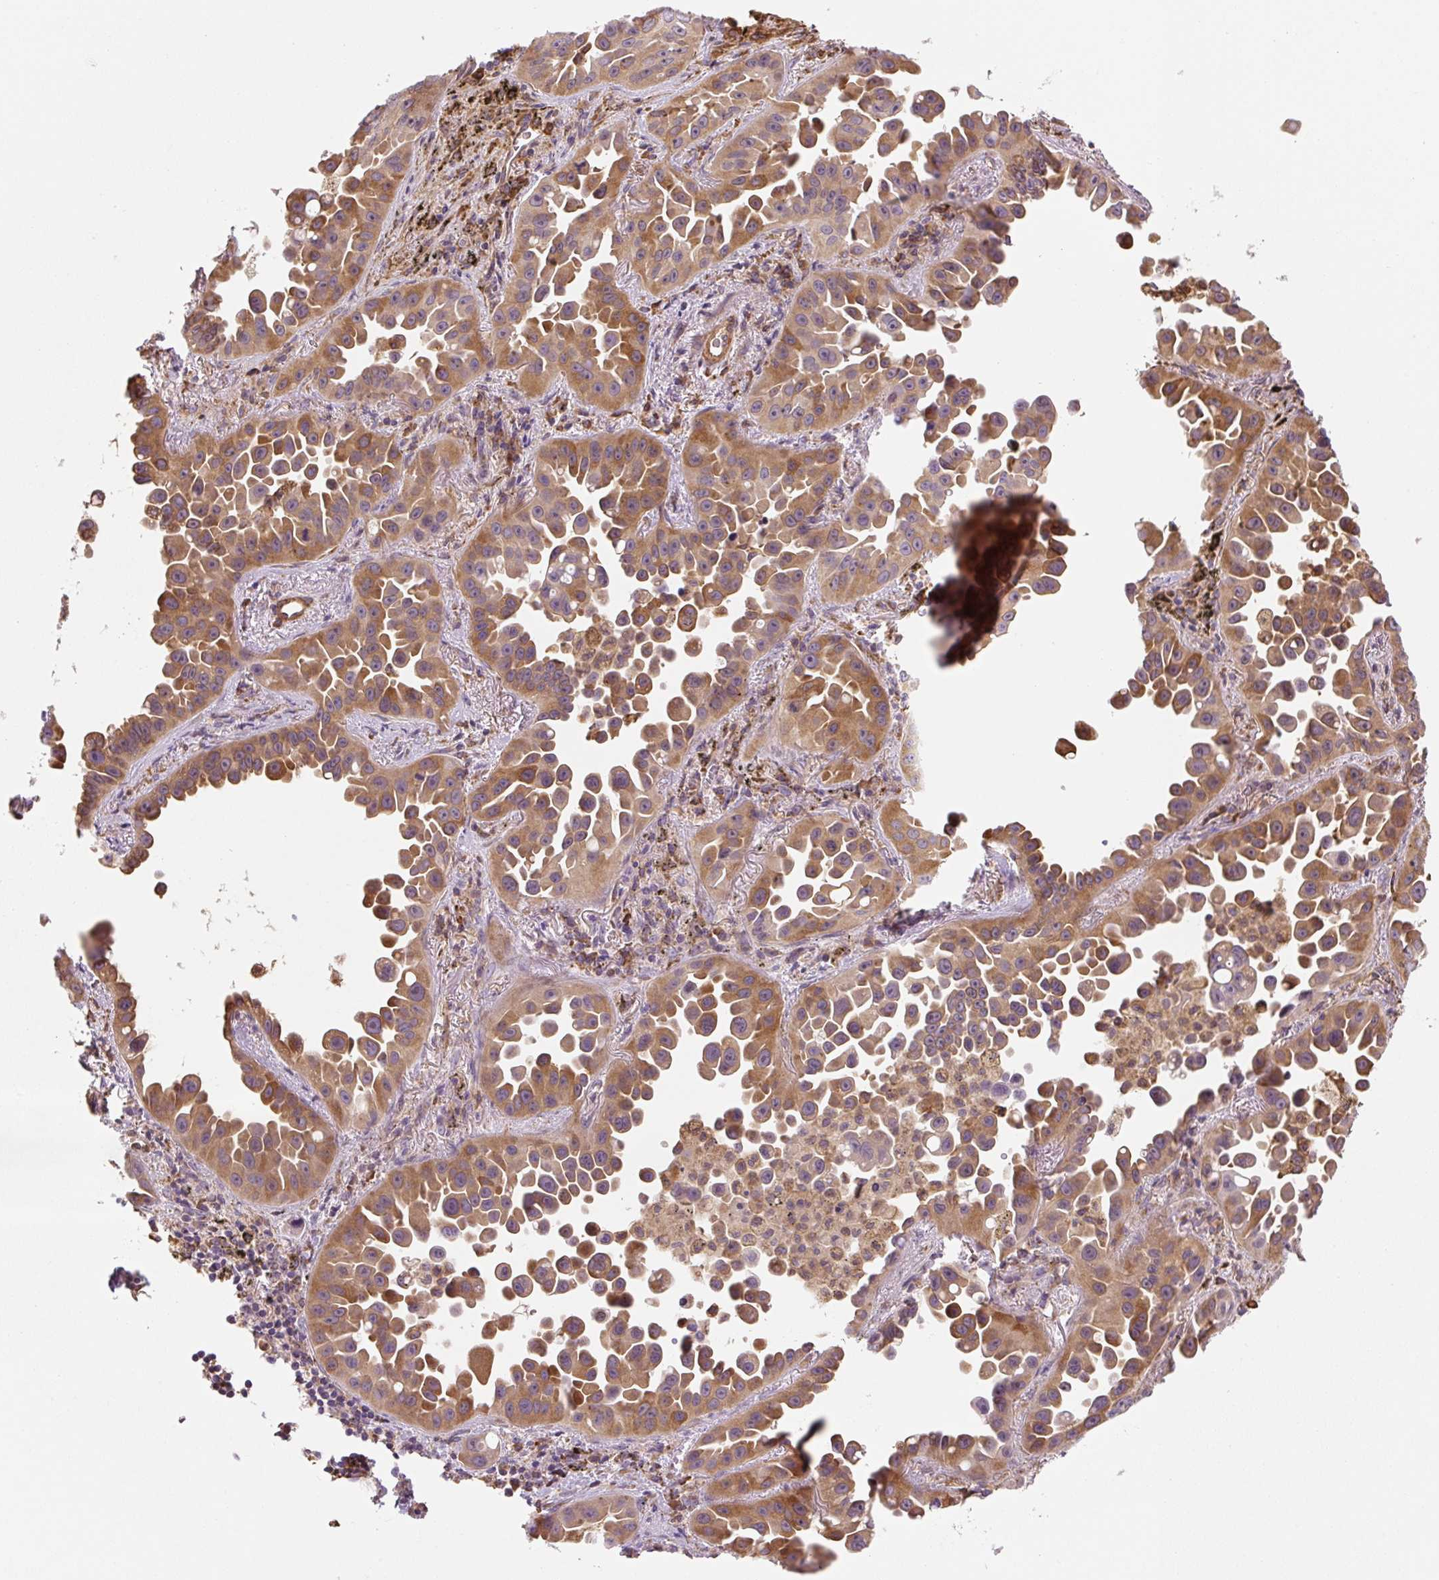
{"staining": {"intensity": "moderate", "quantity": ">75%", "location": "cytoplasmic/membranous"}, "tissue": "lung cancer", "cell_type": "Tumor cells", "image_type": "cancer", "snomed": [{"axis": "morphology", "description": "Adenocarcinoma, NOS"}, {"axis": "topography", "description": "Lung"}], "caption": "Moderate cytoplasmic/membranous expression for a protein is appreciated in about >75% of tumor cells of lung cancer using immunohistochemistry.", "gene": "RASA1", "patient": {"sex": "male", "age": 68}}